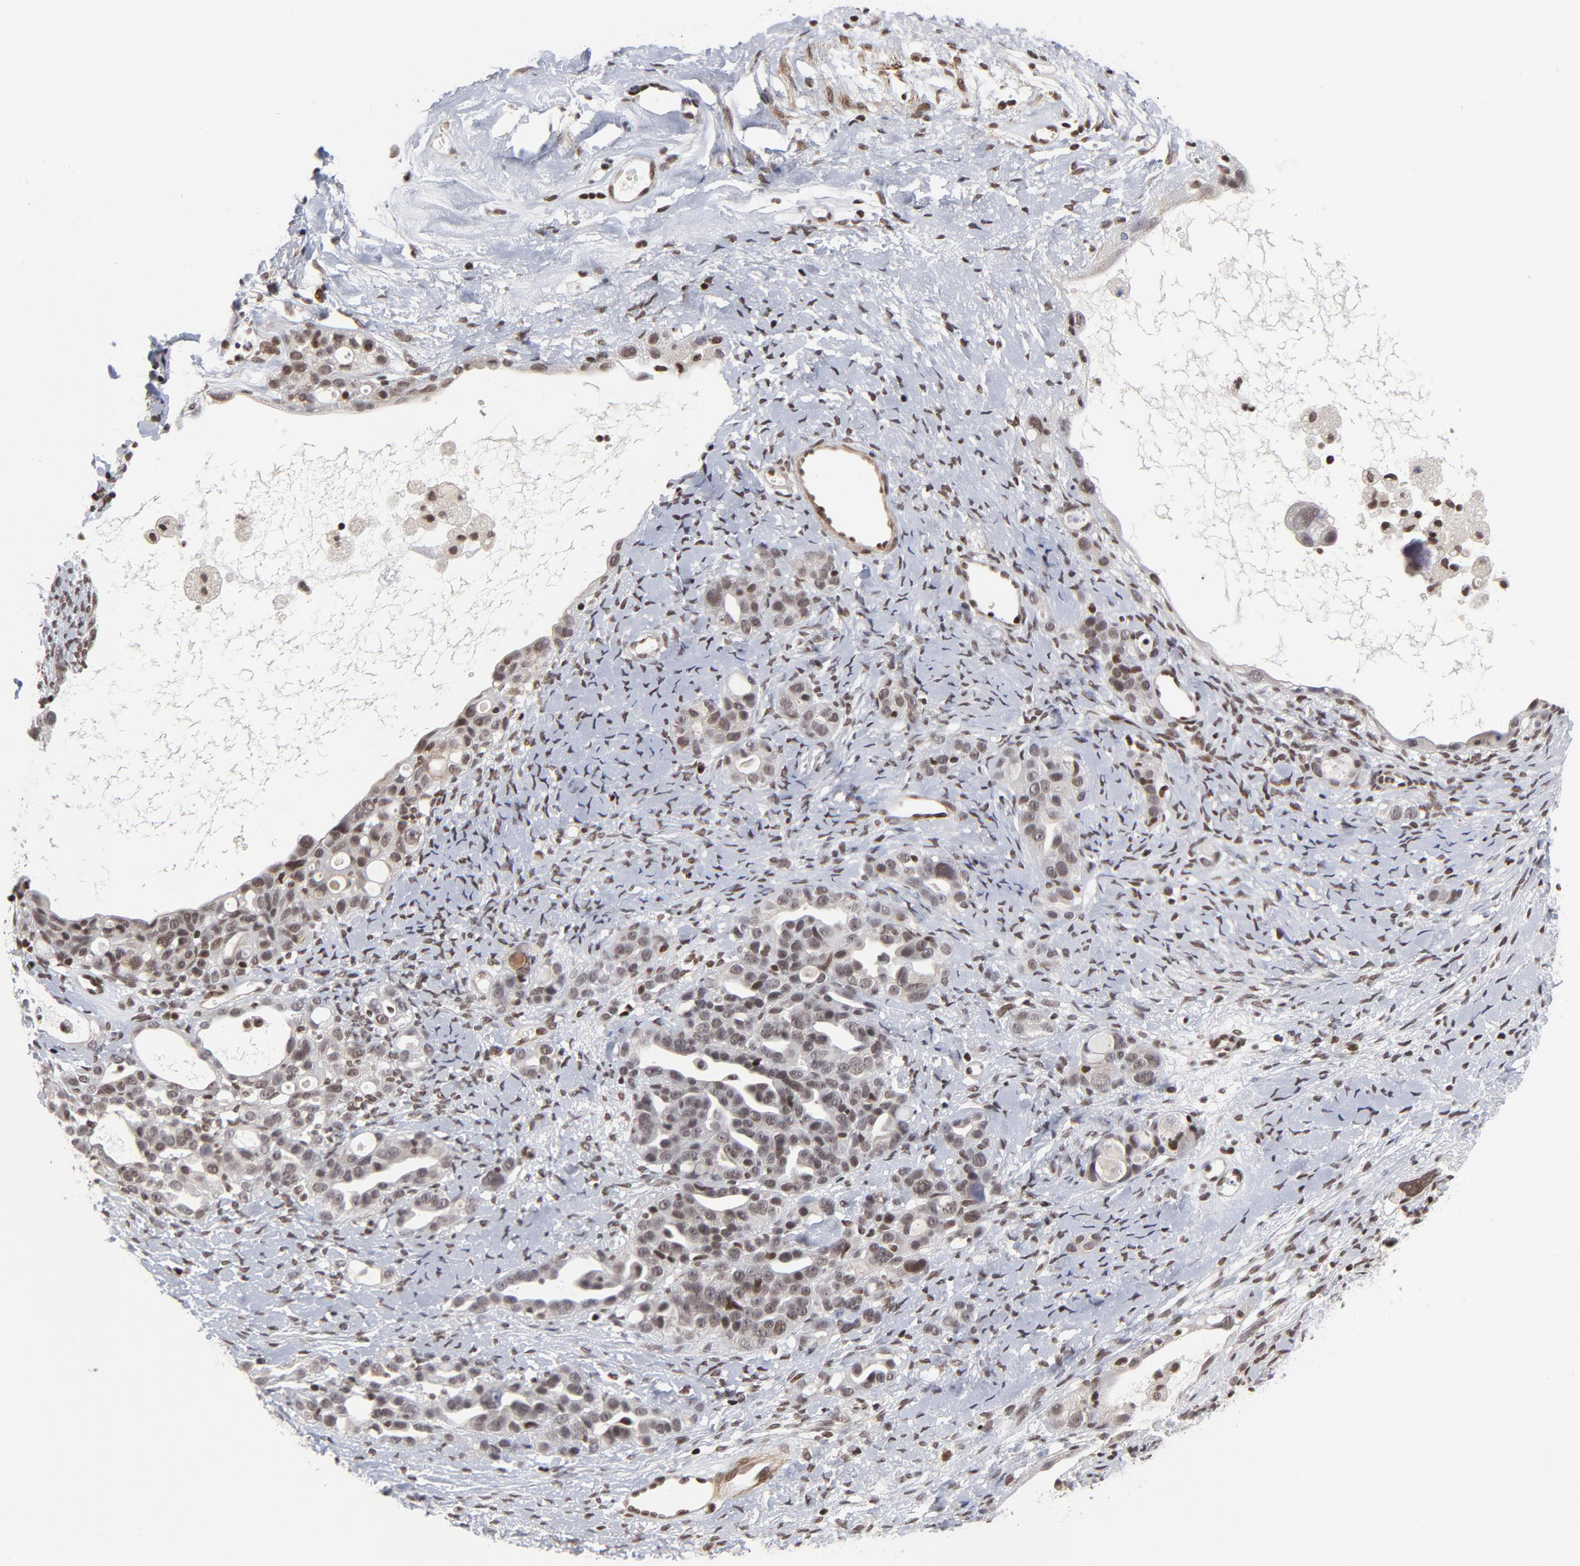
{"staining": {"intensity": "strong", "quantity": ">75%", "location": "nuclear"}, "tissue": "ovarian cancer", "cell_type": "Tumor cells", "image_type": "cancer", "snomed": [{"axis": "morphology", "description": "Cystadenocarcinoma, serous, NOS"}, {"axis": "topography", "description": "Ovary"}], "caption": "Ovarian cancer (serous cystadenocarcinoma) tissue reveals strong nuclear staining in approximately >75% of tumor cells", "gene": "CTCF", "patient": {"sex": "female", "age": 66}}